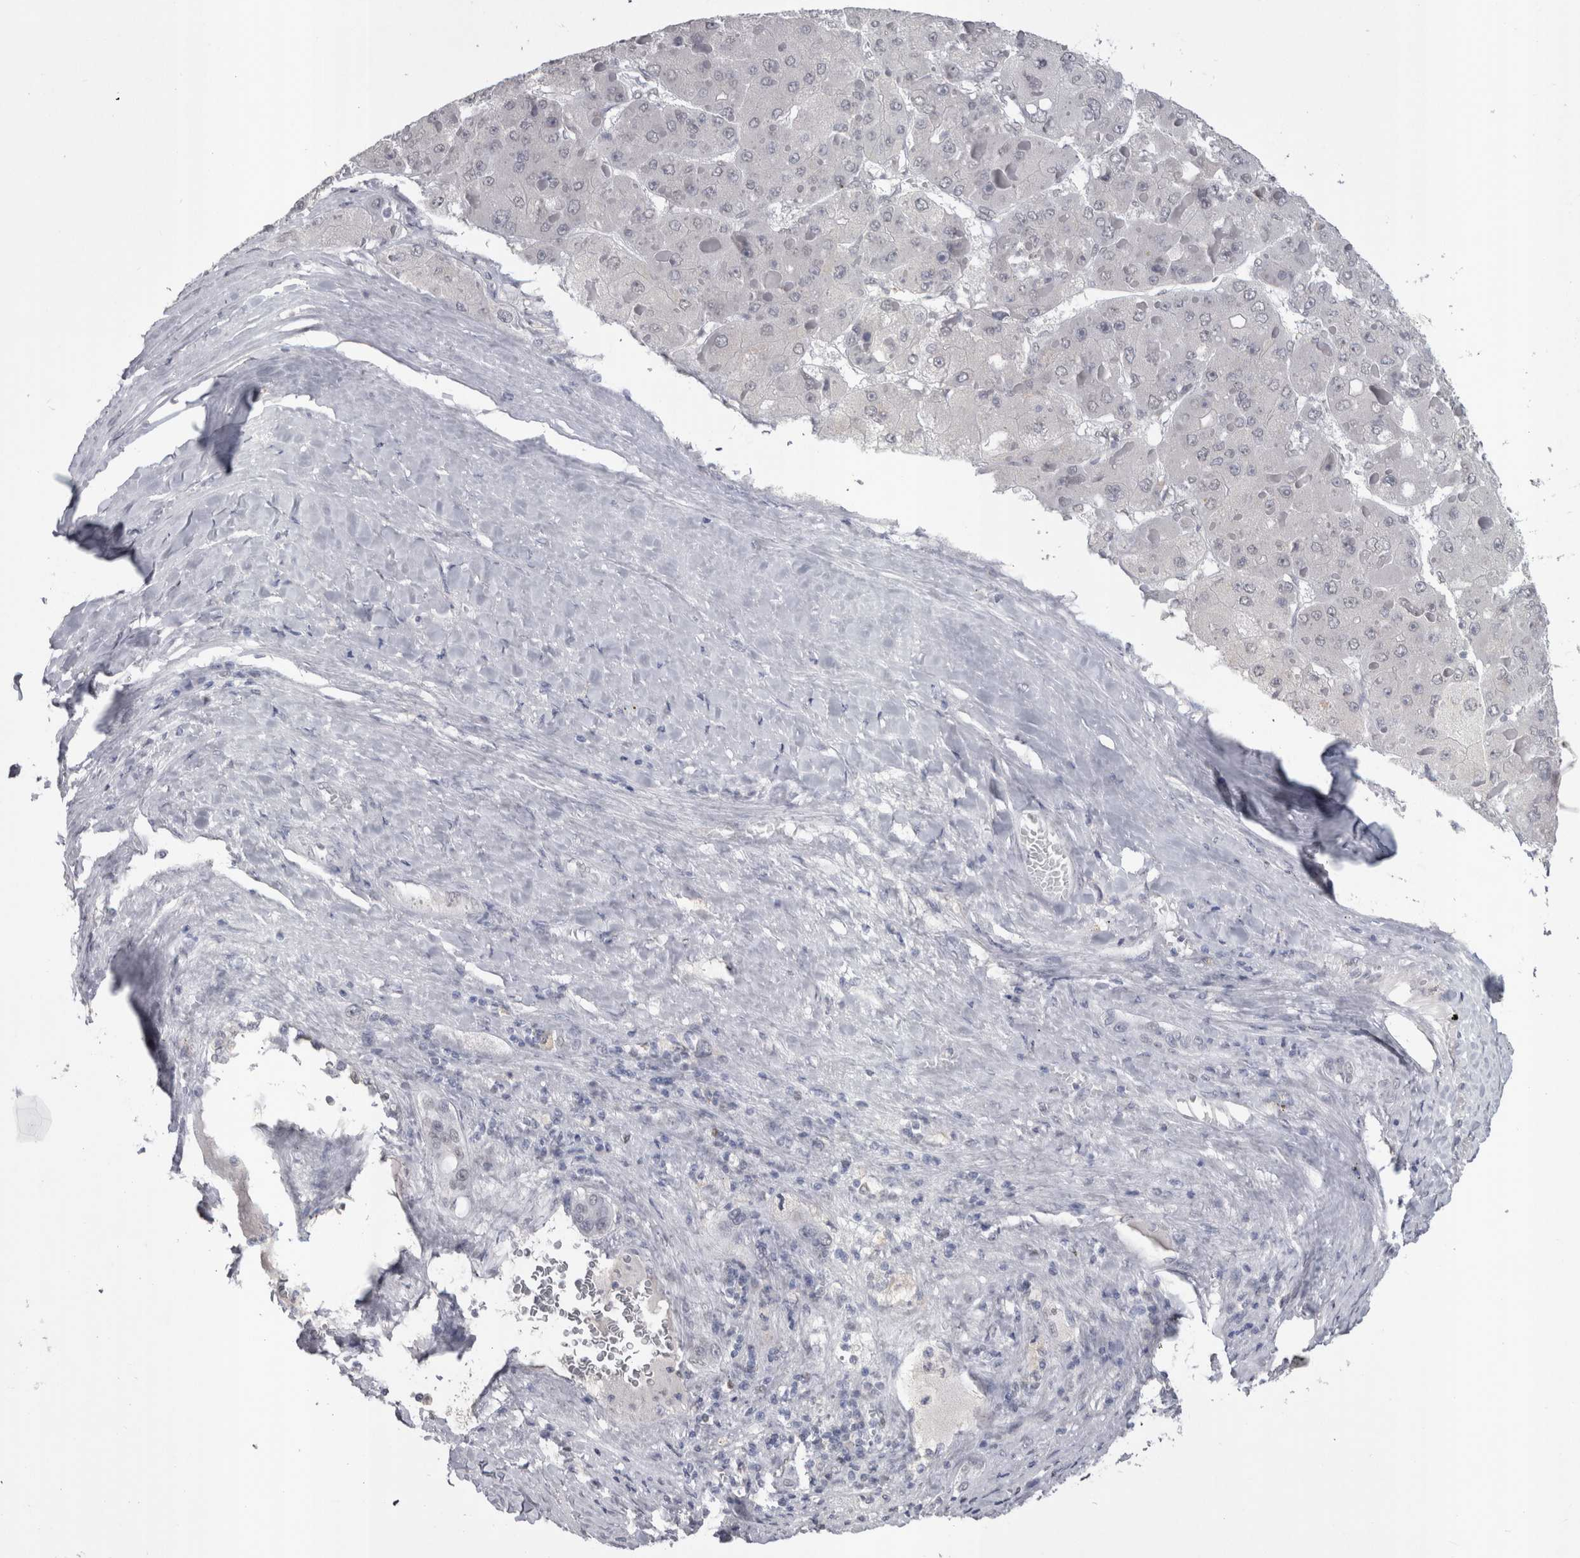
{"staining": {"intensity": "negative", "quantity": "none", "location": "none"}, "tissue": "liver cancer", "cell_type": "Tumor cells", "image_type": "cancer", "snomed": [{"axis": "morphology", "description": "Carcinoma, Hepatocellular, NOS"}, {"axis": "topography", "description": "Liver"}], "caption": "A micrograph of liver cancer stained for a protein displays no brown staining in tumor cells.", "gene": "PAX5", "patient": {"sex": "female", "age": 73}}